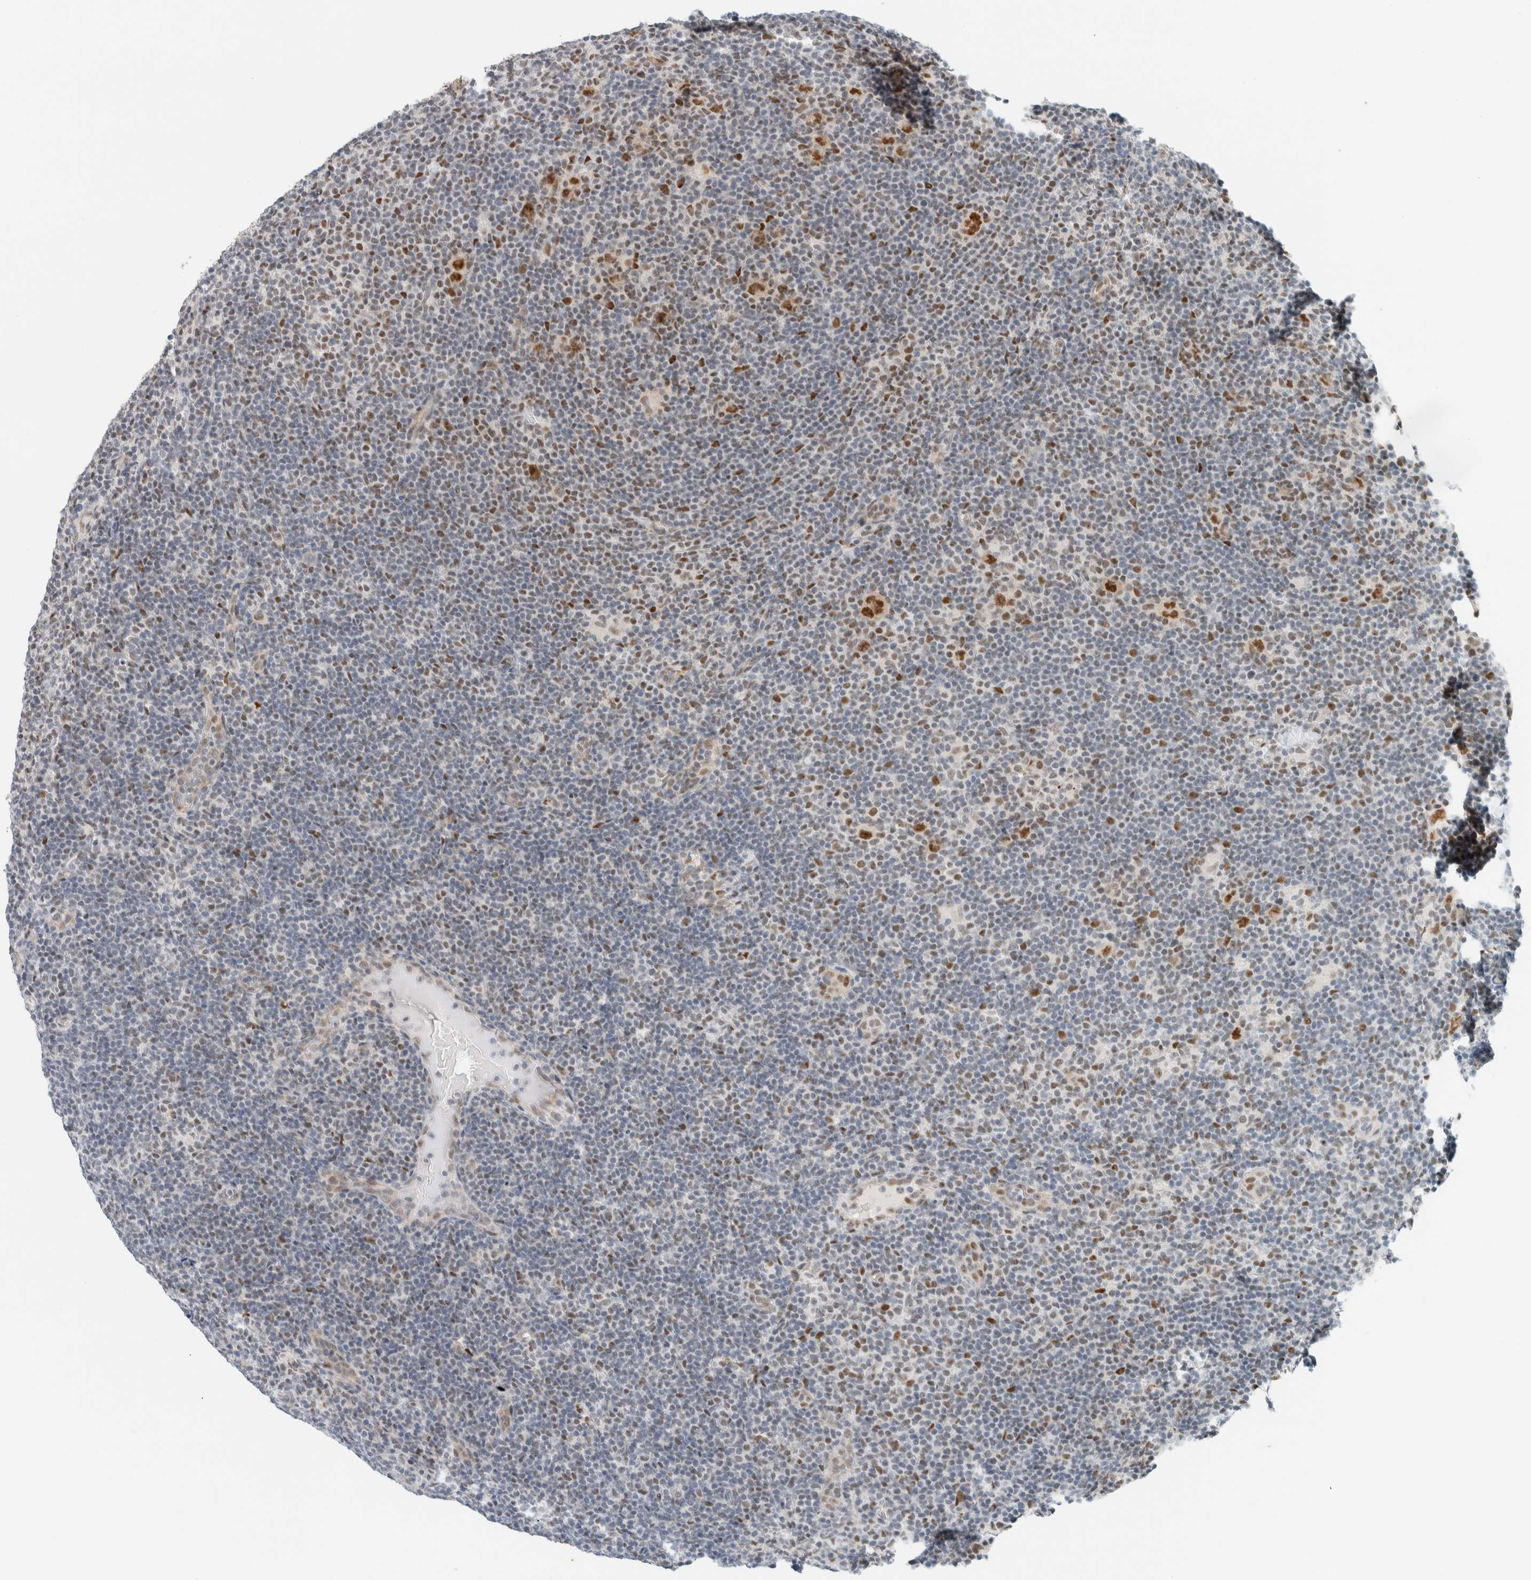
{"staining": {"intensity": "moderate", "quantity": ">75%", "location": "nuclear"}, "tissue": "lymphoma", "cell_type": "Tumor cells", "image_type": "cancer", "snomed": [{"axis": "morphology", "description": "Hodgkin's disease, NOS"}, {"axis": "topography", "description": "Lymph node"}], "caption": "Lymphoma stained with a brown dye reveals moderate nuclear positive positivity in approximately >75% of tumor cells.", "gene": "ZNF683", "patient": {"sex": "female", "age": 57}}